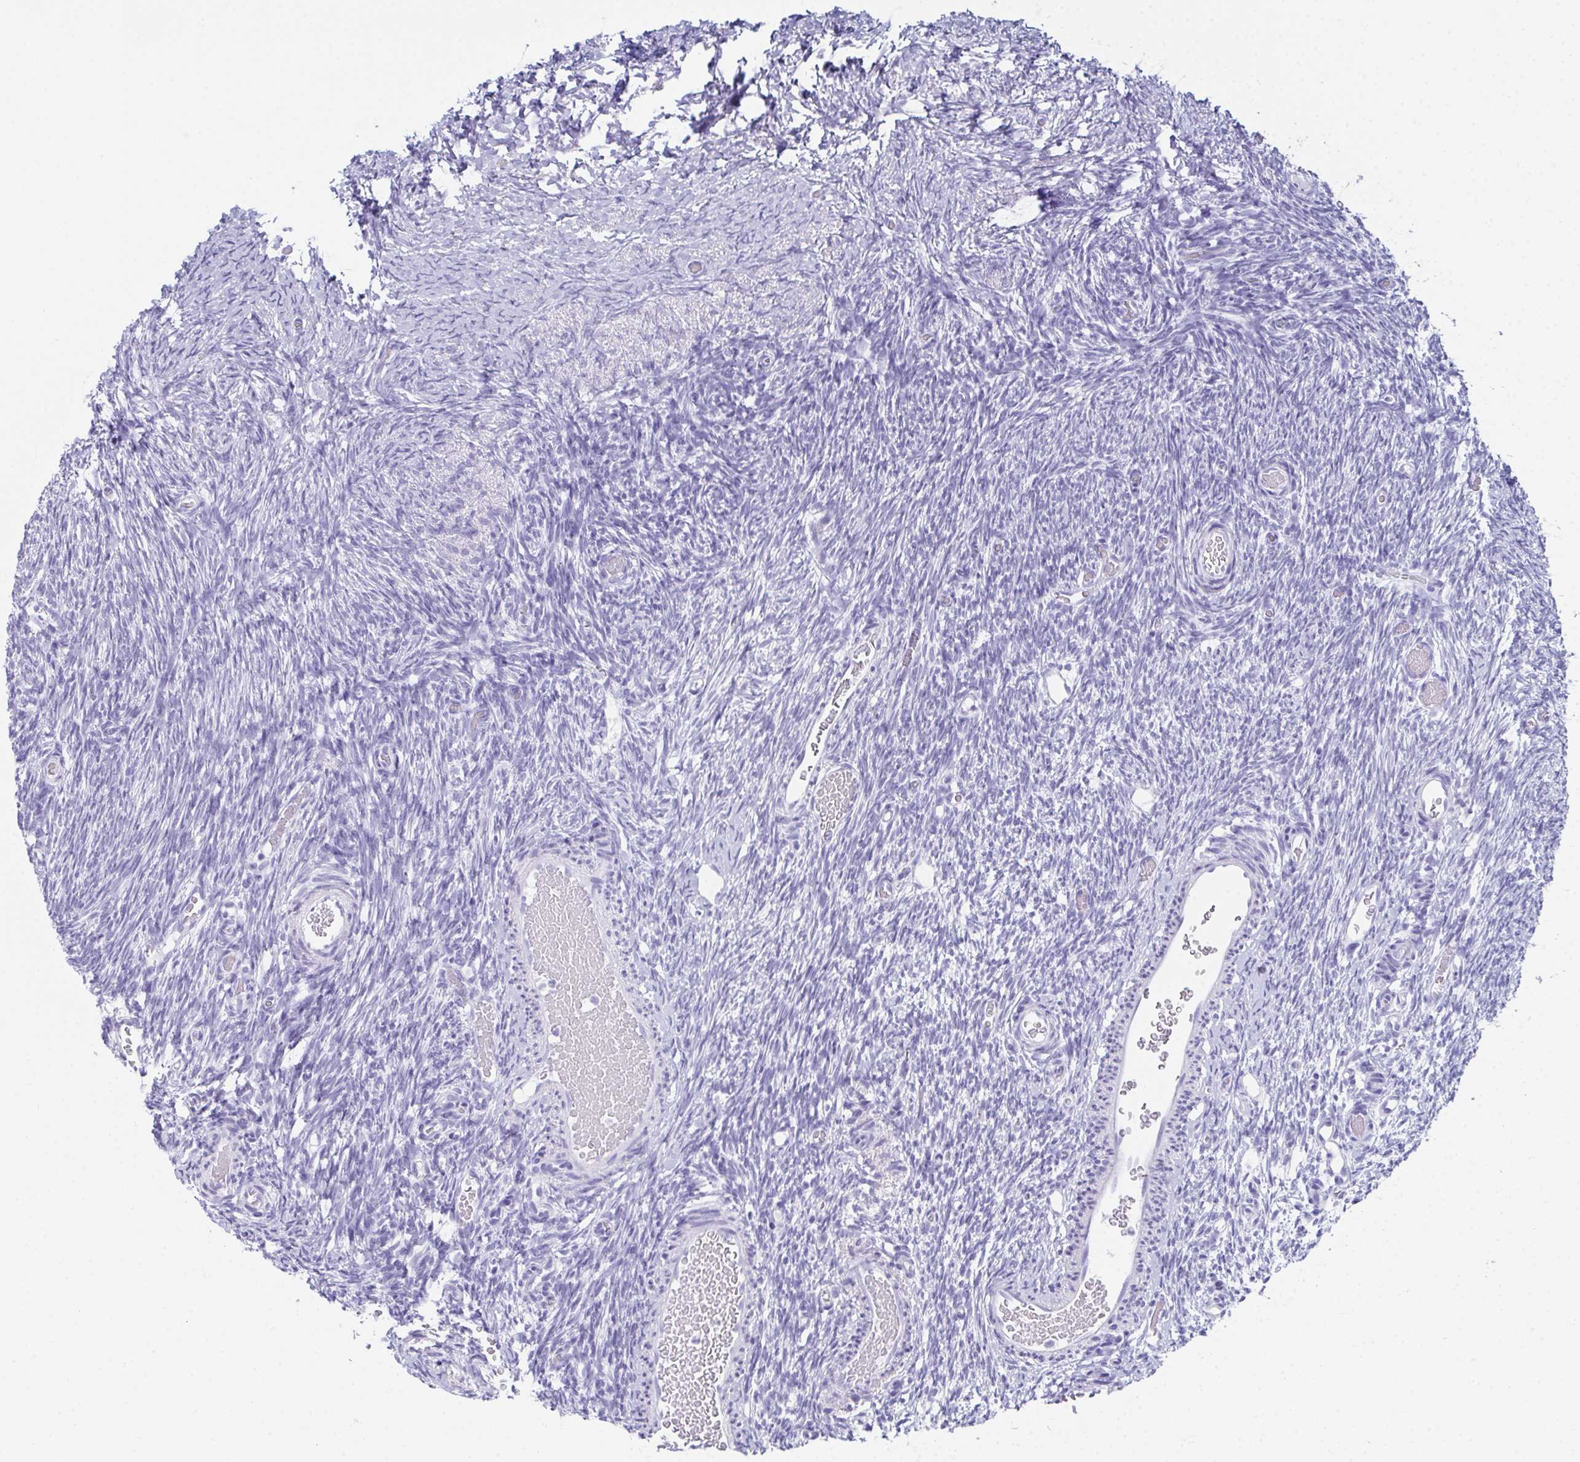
{"staining": {"intensity": "negative", "quantity": "none", "location": "none"}, "tissue": "ovary", "cell_type": "Follicle cells", "image_type": "normal", "snomed": [{"axis": "morphology", "description": "Normal tissue, NOS"}, {"axis": "topography", "description": "Ovary"}], "caption": "Ovary stained for a protein using immunohistochemistry reveals no expression follicle cells.", "gene": "TEX19", "patient": {"sex": "female", "age": 39}}